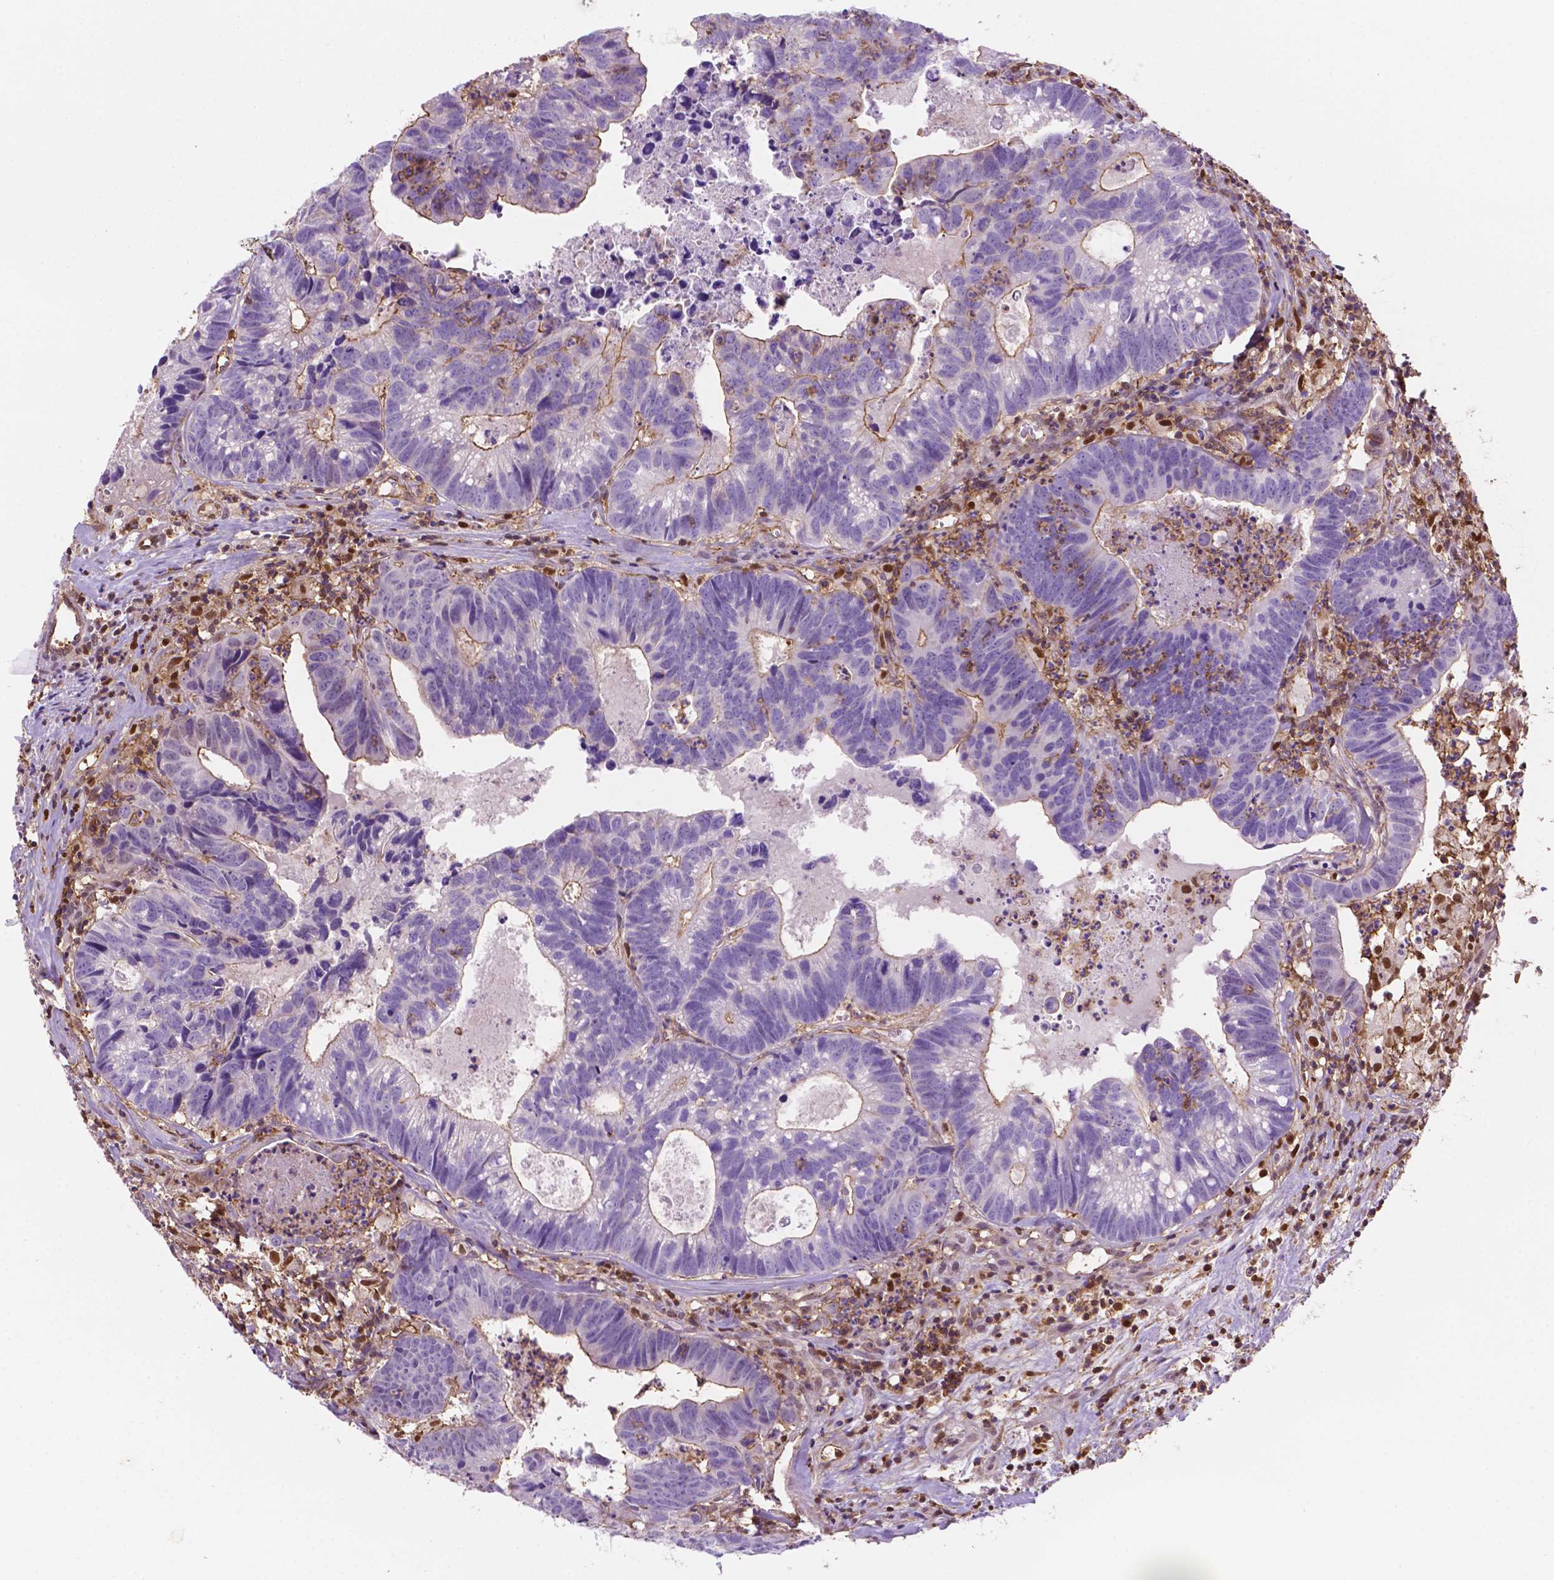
{"staining": {"intensity": "negative", "quantity": "none", "location": "none"}, "tissue": "head and neck cancer", "cell_type": "Tumor cells", "image_type": "cancer", "snomed": [{"axis": "morphology", "description": "Adenocarcinoma, NOS"}, {"axis": "topography", "description": "Head-Neck"}], "caption": "This is a histopathology image of immunohistochemistry staining of adenocarcinoma (head and neck), which shows no expression in tumor cells.", "gene": "DCN", "patient": {"sex": "male", "age": 62}}